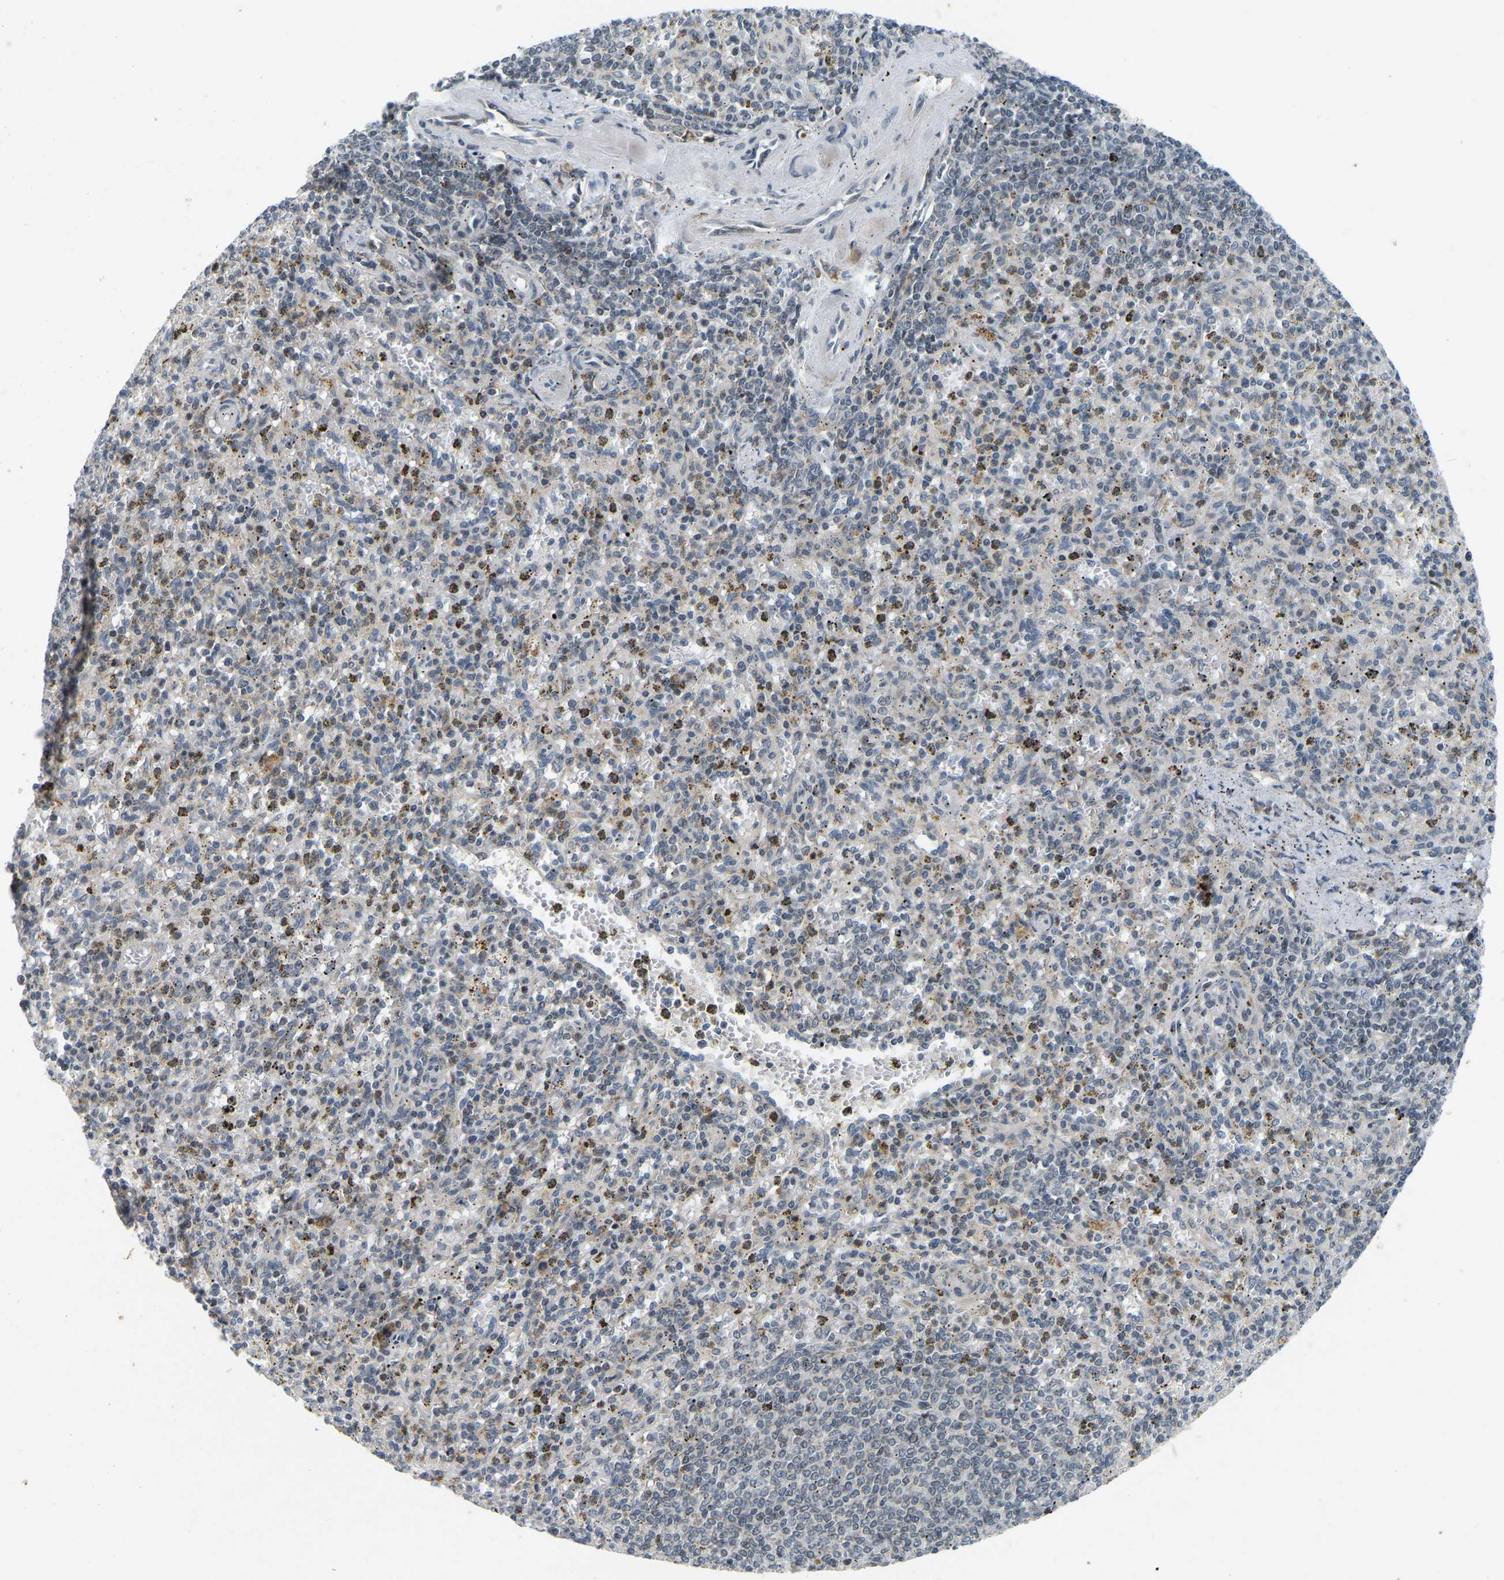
{"staining": {"intensity": "moderate", "quantity": "25%-75%", "location": "nuclear"}, "tissue": "spleen", "cell_type": "Cells in red pulp", "image_type": "normal", "snomed": [{"axis": "morphology", "description": "Normal tissue, NOS"}, {"axis": "topography", "description": "Spleen"}], "caption": "Brown immunohistochemical staining in unremarkable human spleen shows moderate nuclear expression in about 25%-75% of cells in red pulp.", "gene": "ENSG00000283765", "patient": {"sex": "male", "age": 72}}